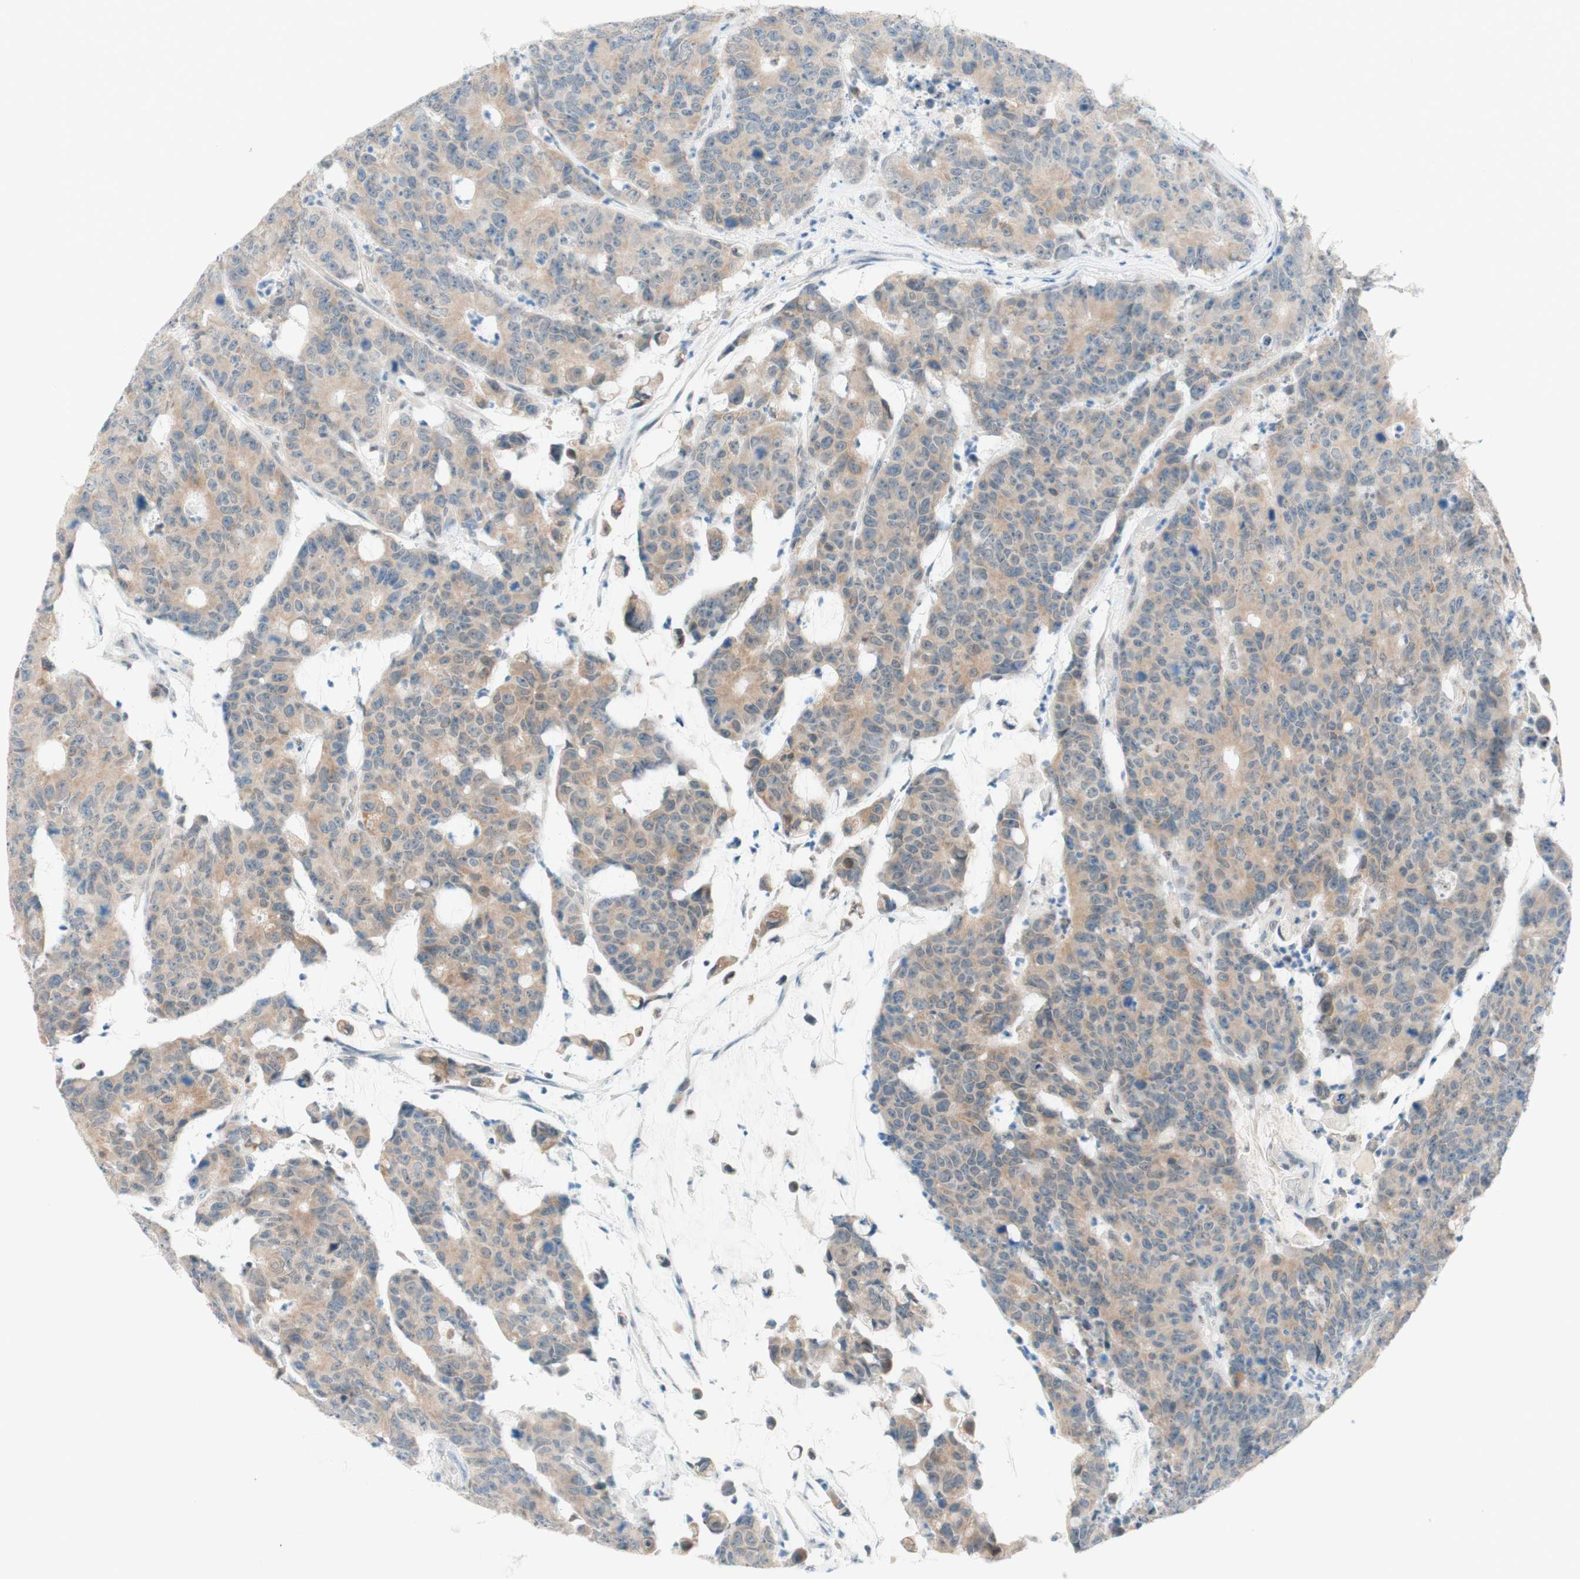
{"staining": {"intensity": "weak", "quantity": ">75%", "location": "cytoplasmic/membranous"}, "tissue": "colorectal cancer", "cell_type": "Tumor cells", "image_type": "cancer", "snomed": [{"axis": "morphology", "description": "Adenocarcinoma, NOS"}, {"axis": "topography", "description": "Colon"}], "caption": "Immunohistochemistry of human colorectal adenocarcinoma reveals low levels of weak cytoplasmic/membranous staining in about >75% of tumor cells.", "gene": "JPH1", "patient": {"sex": "female", "age": 86}}